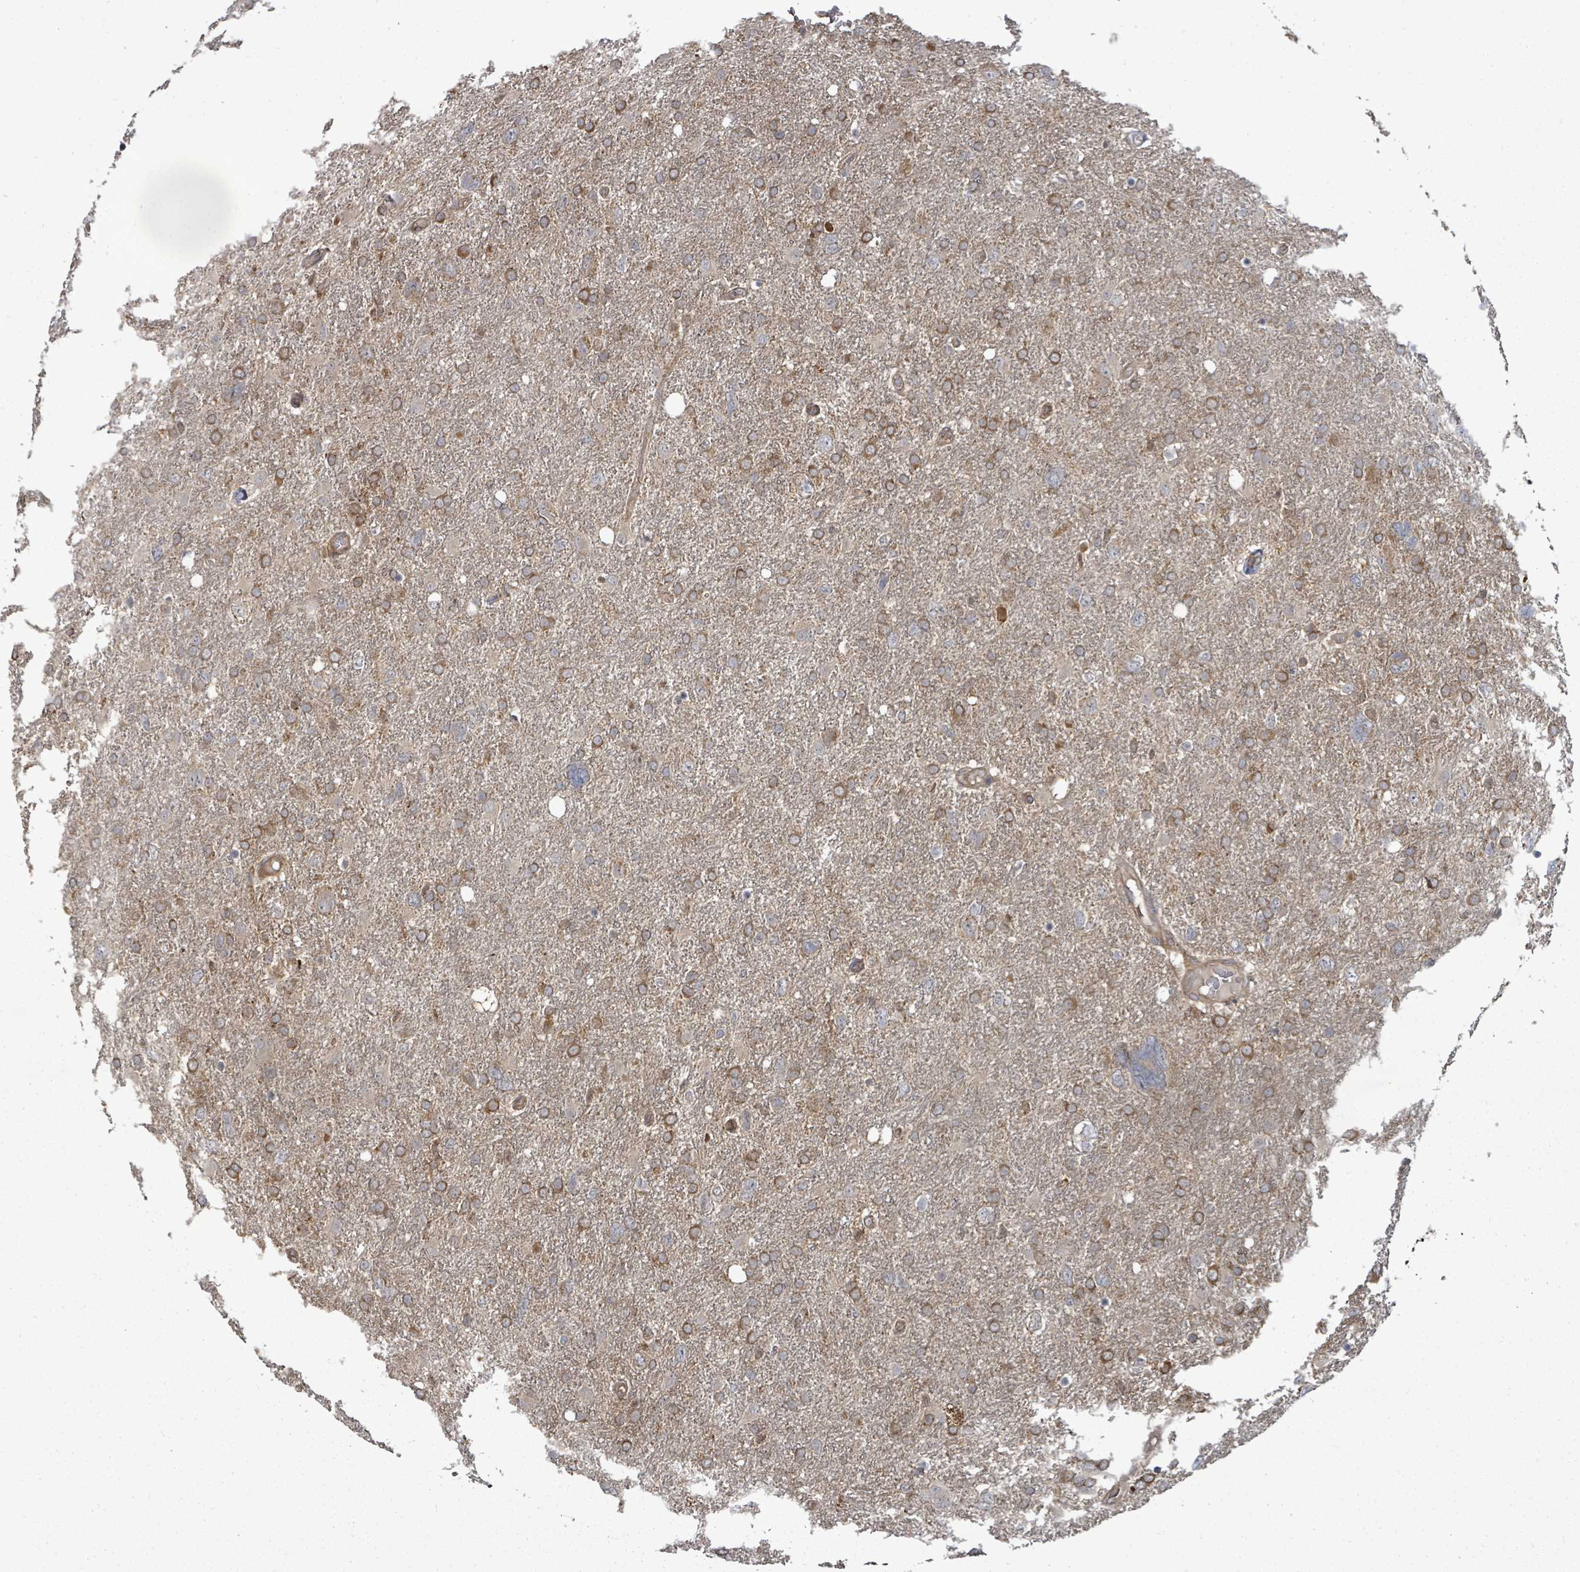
{"staining": {"intensity": "moderate", "quantity": "25%-75%", "location": "cytoplasmic/membranous"}, "tissue": "glioma", "cell_type": "Tumor cells", "image_type": "cancer", "snomed": [{"axis": "morphology", "description": "Glioma, malignant, High grade"}, {"axis": "topography", "description": "Brain"}], "caption": "IHC of malignant glioma (high-grade) demonstrates medium levels of moderate cytoplasmic/membranous positivity in approximately 25%-75% of tumor cells.", "gene": "EIF3C", "patient": {"sex": "male", "age": 61}}